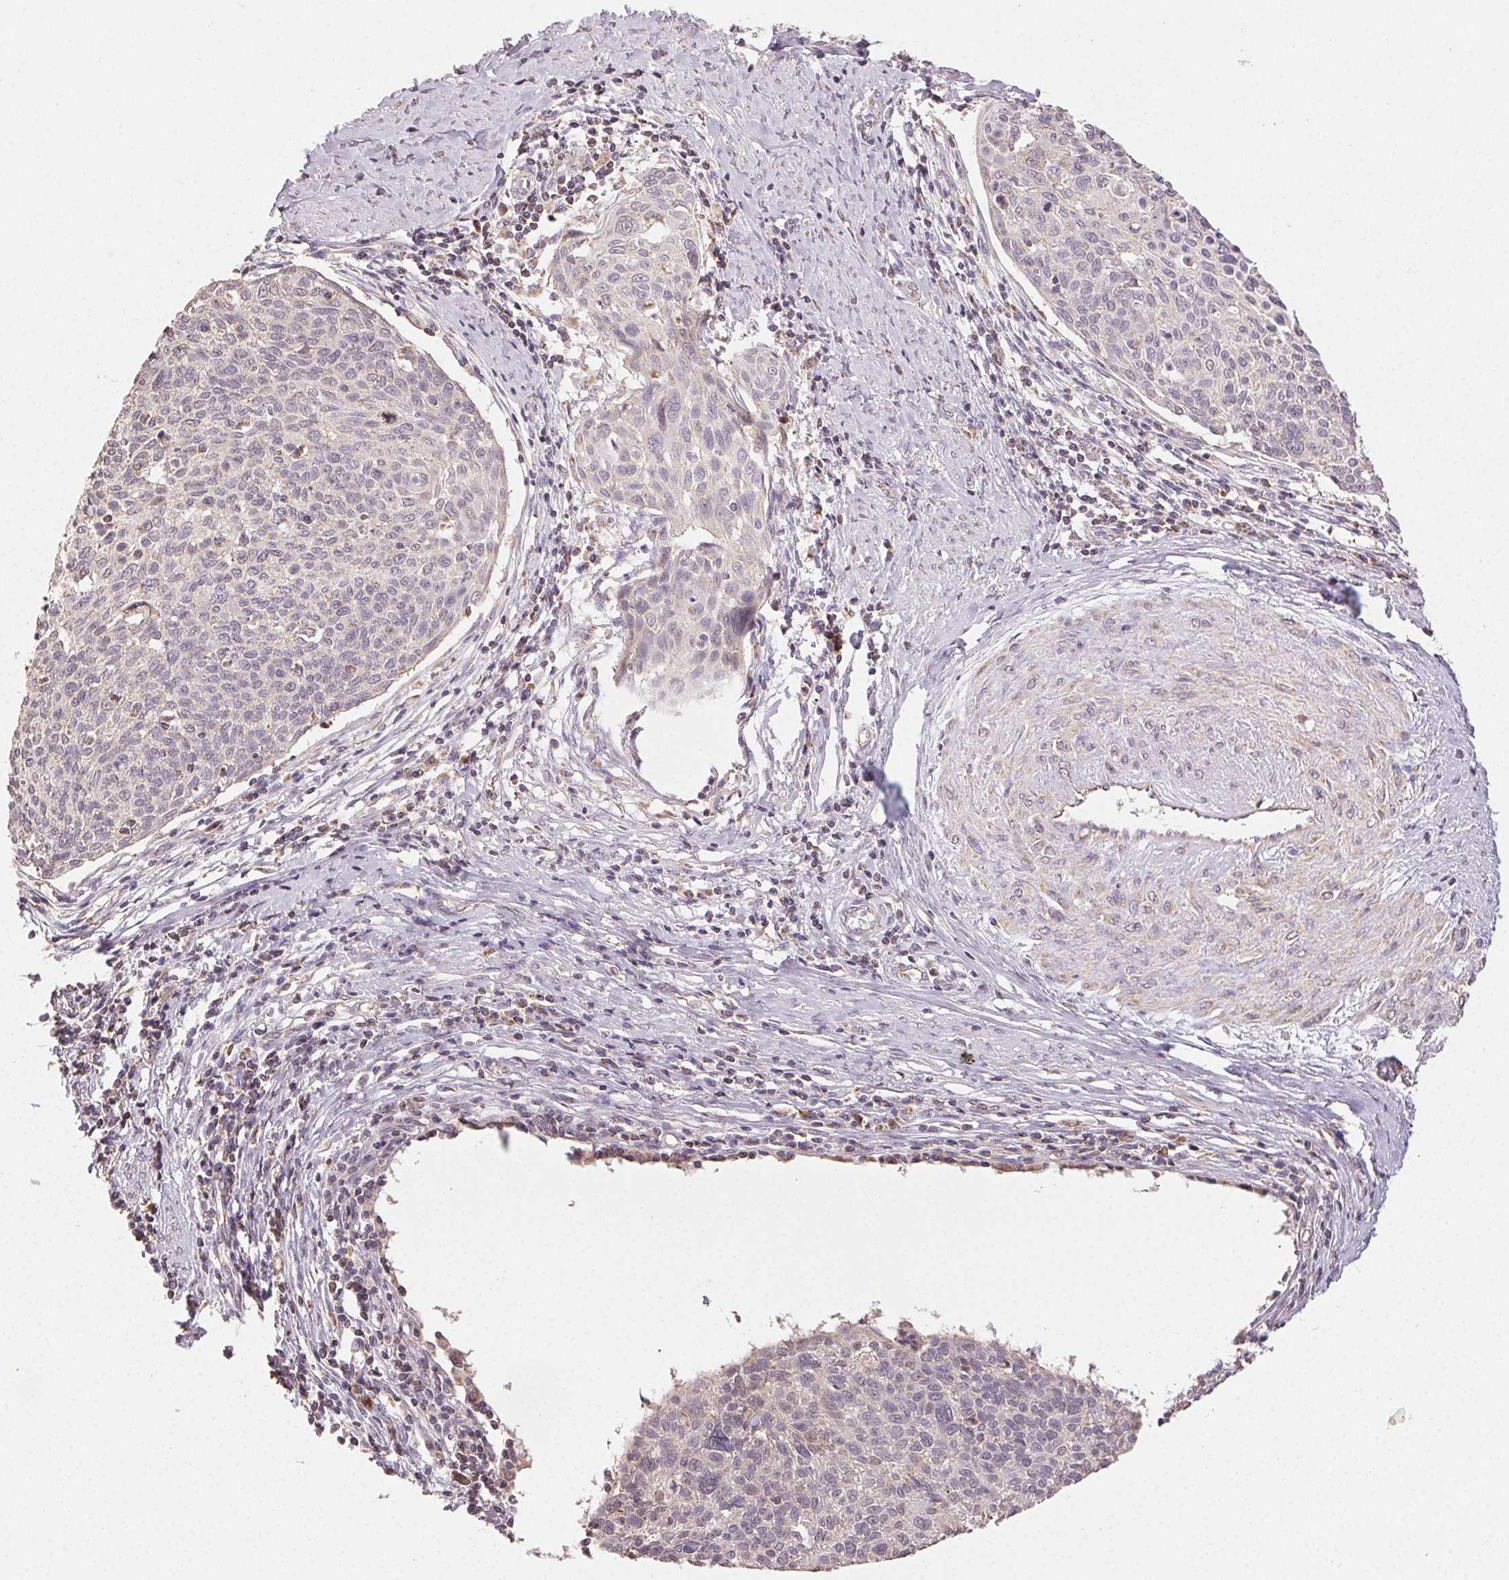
{"staining": {"intensity": "negative", "quantity": "none", "location": "none"}, "tissue": "cervical cancer", "cell_type": "Tumor cells", "image_type": "cancer", "snomed": [{"axis": "morphology", "description": "Squamous cell carcinoma, NOS"}, {"axis": "topography", "description": "Cervix"}], "caption": "An image of cervical cancer stained for a protein reveals no brown staining in tumor cells. (Brightfield microscopy of DAB immunohistochemistry at high magnification).", "gene": "CLASP1", "patient": {"sex": "female", "age": 49}}